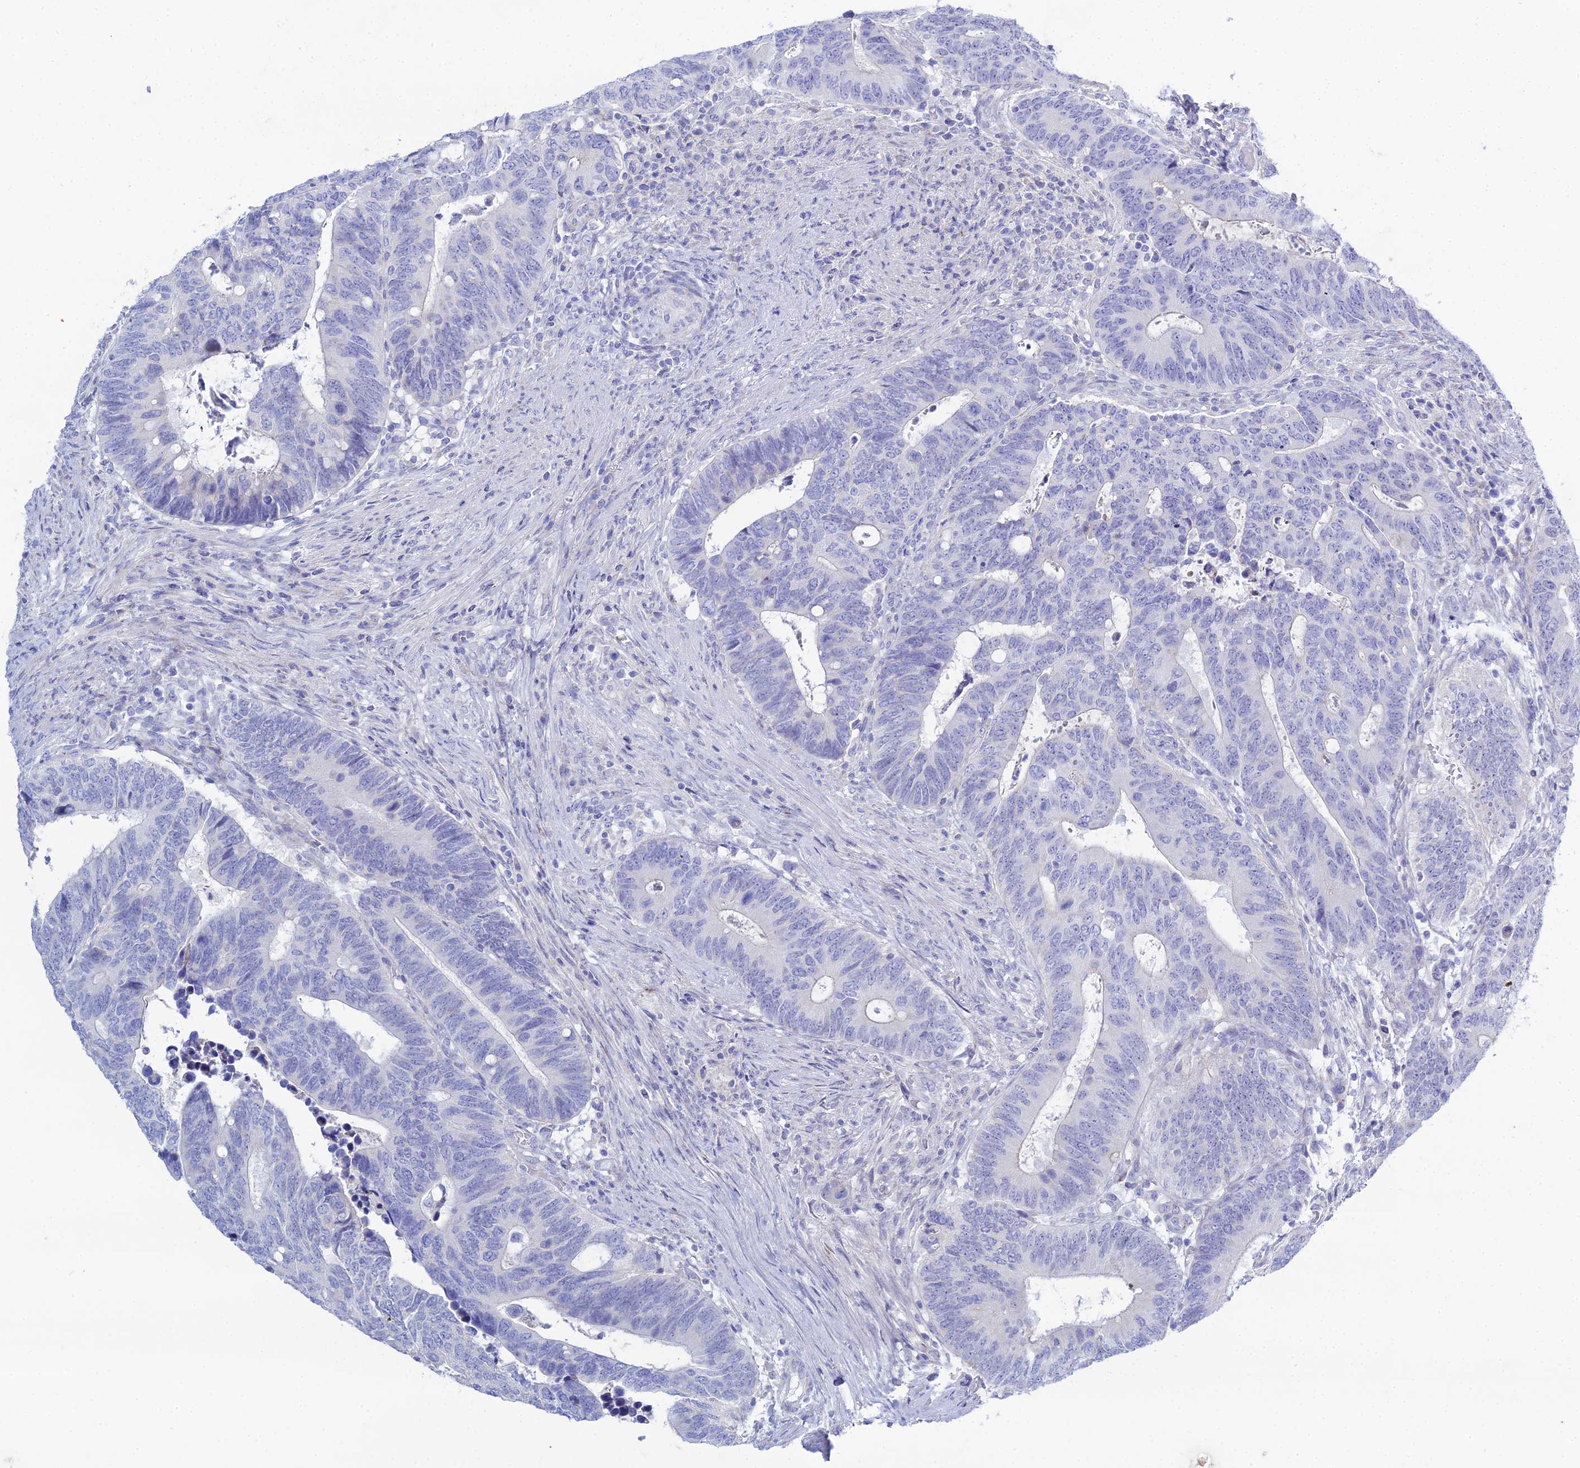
{"staining": {"intensity": "negative", "quantity": "none", "location": "none"}, "tissue": "colorectal cancer", "cell_type": "Tumor cells", "image_type": "cancer", "snomed": [{"axis": "morphology", "description": "Adenocarcinoma, NOS"}, {"axis": "topography", "description": "Colon"}], "caption": "Immunohistochemical staining of colorectal cancer demonstrates no significant positivity in tumor cells. (DAB immunohistochemistry (IHC) visualized using brightfield microscopy, high magnification).", "gene": "DHX34", "patient": {"sex": "male", "age": 87}}